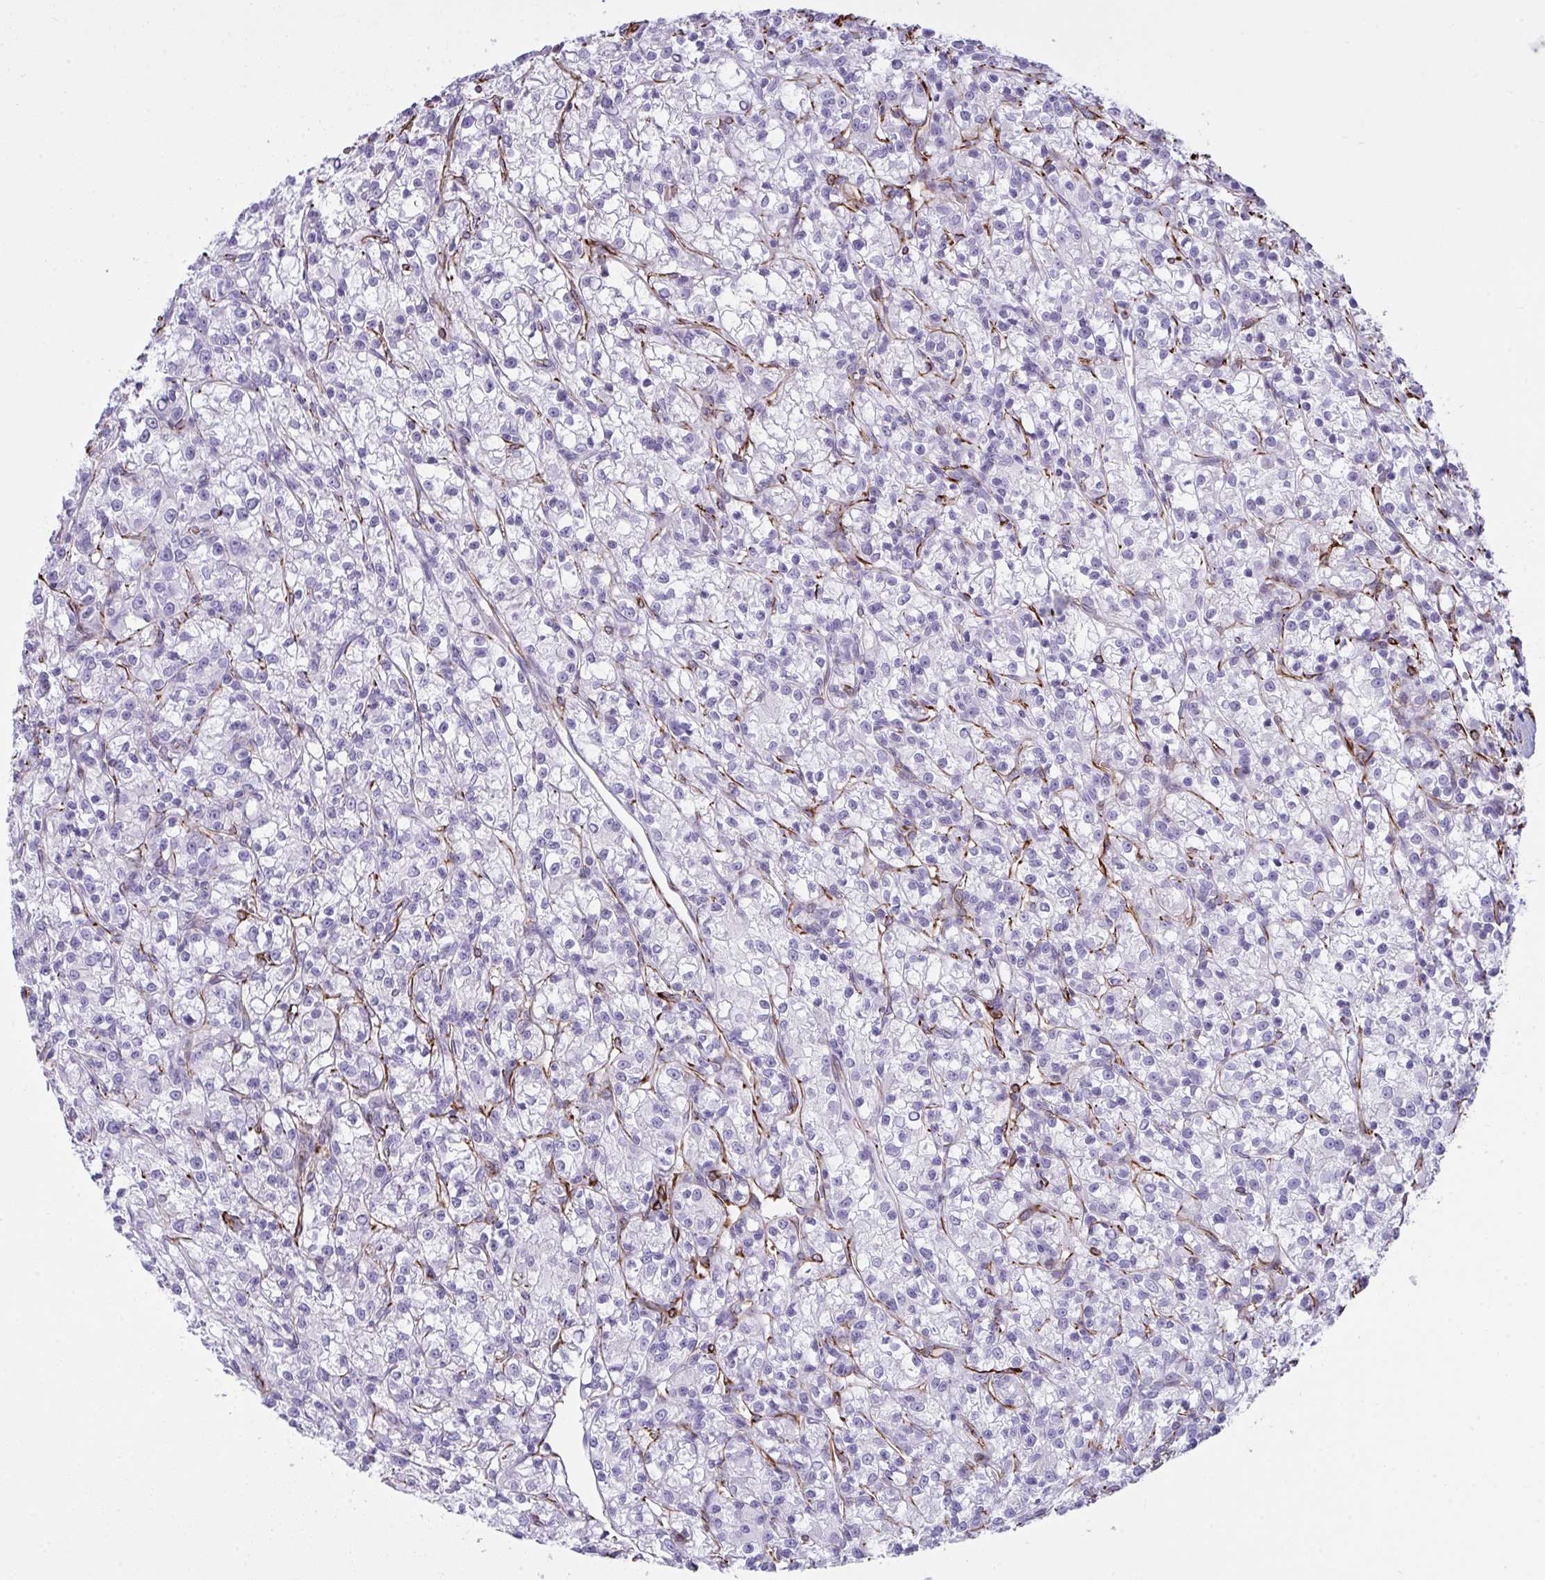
{"staining": {"intensity": "negative", "quantity": "none", "location": "none"}, "tissue": "renal cancer", "cell_type": "Tumor cells", "image_type": "cancer", "snomed": [{"axis": "morphology", "description": "Adenocarcinoma, NOS"}, {"axis": "topography", "description": "Kidney"}], "caption": "Tumor cells show no significant expression in renal cancer.", "gene": "SLC35B1", "patient": {"sex": "female", "age": 59}}